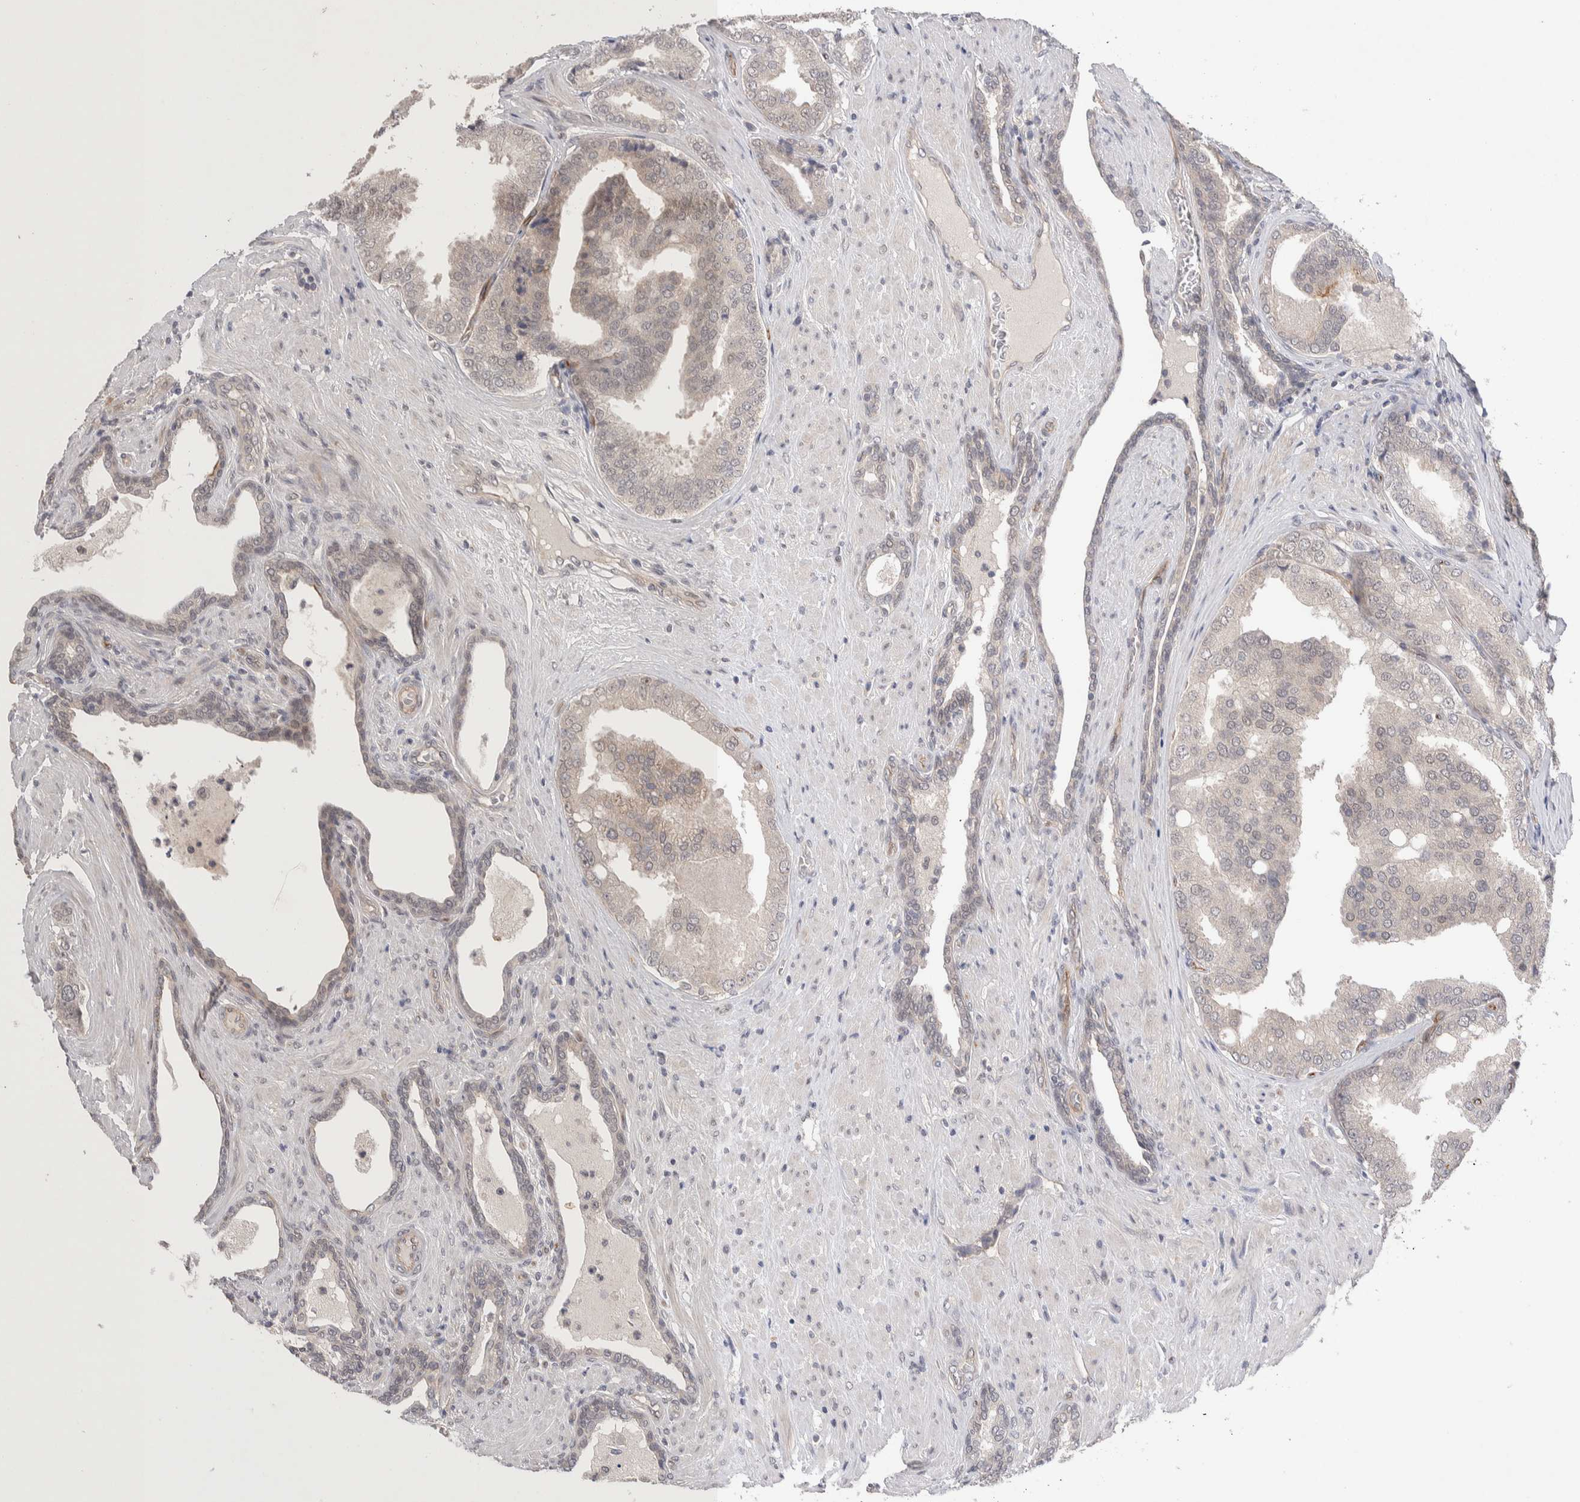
{"staining": {"intensity": "negative", "quantity": "none", "location": "none"}, "tissue": "prostate cancer", "cell_type": "Tumor cells", "image_type": "cancer", "snomed": [{"axis": "morphology", "description": "Adenocarcinoma, High grade"}, {"axis": "topography", "description": "Prostate"}], "caption": "IHC photomicrograph of neoplastic tissue: high-grade adenocarcinoma (prostate) stained with DAB (3,3'-diaminobenzidine) reveals no significant protein expression in tumor cells.", "gene": "ZNF704", "patient": {"sex": "male", "age": 50}}